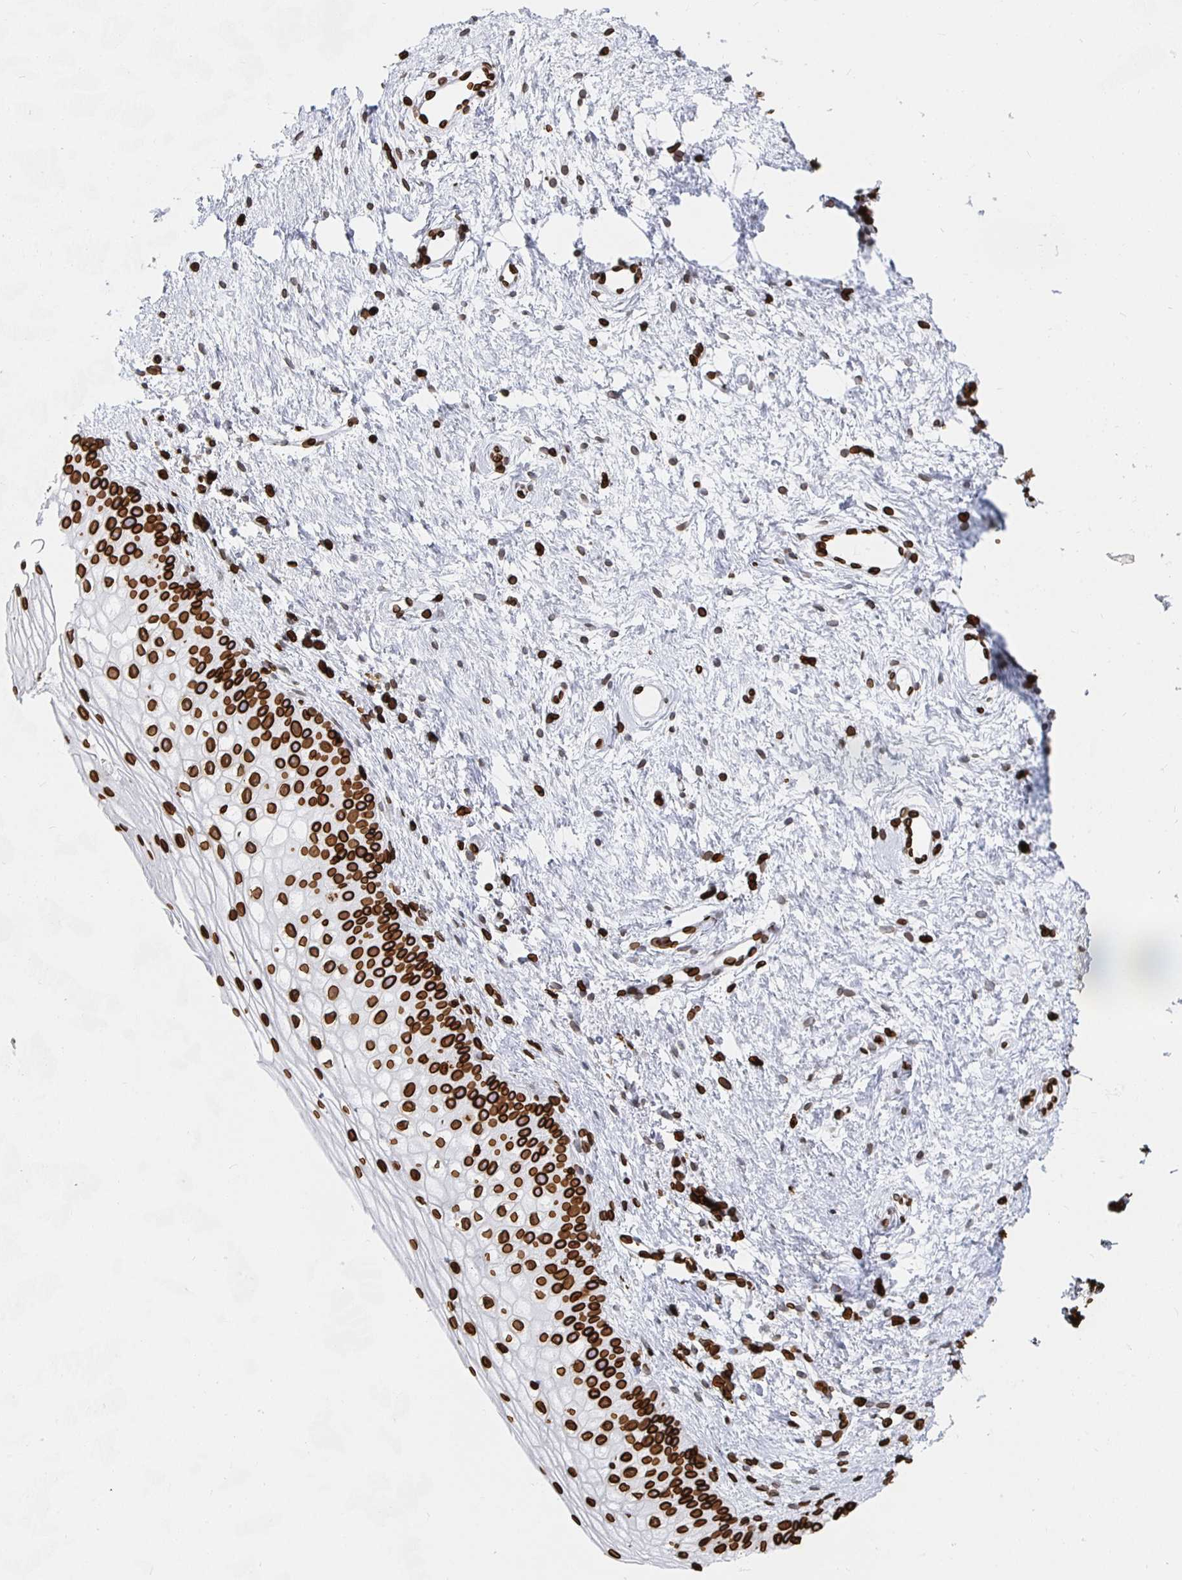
{"staining": {"intensity": "strong", "quantity": ">75%", "location": "cytoplasmic/membranous,nuclear"}, "tissue": "vagina", "cell_type": "Squamous epithelial cells", "image_type": "normal", "snomed": [{"axis": "morphology", "description": "Normal tissue, NOS"}, {"axis": "topography", "description": "Vagina"}], "caption": "Vagina stained for a protein (brown) demonstrates strong cytoplasmic/membranous,nuclear positive expression in about >75% of squamous epithelial cells.", "gene": "LMNB1", "patient": {"sex": "female", "age": 65}}